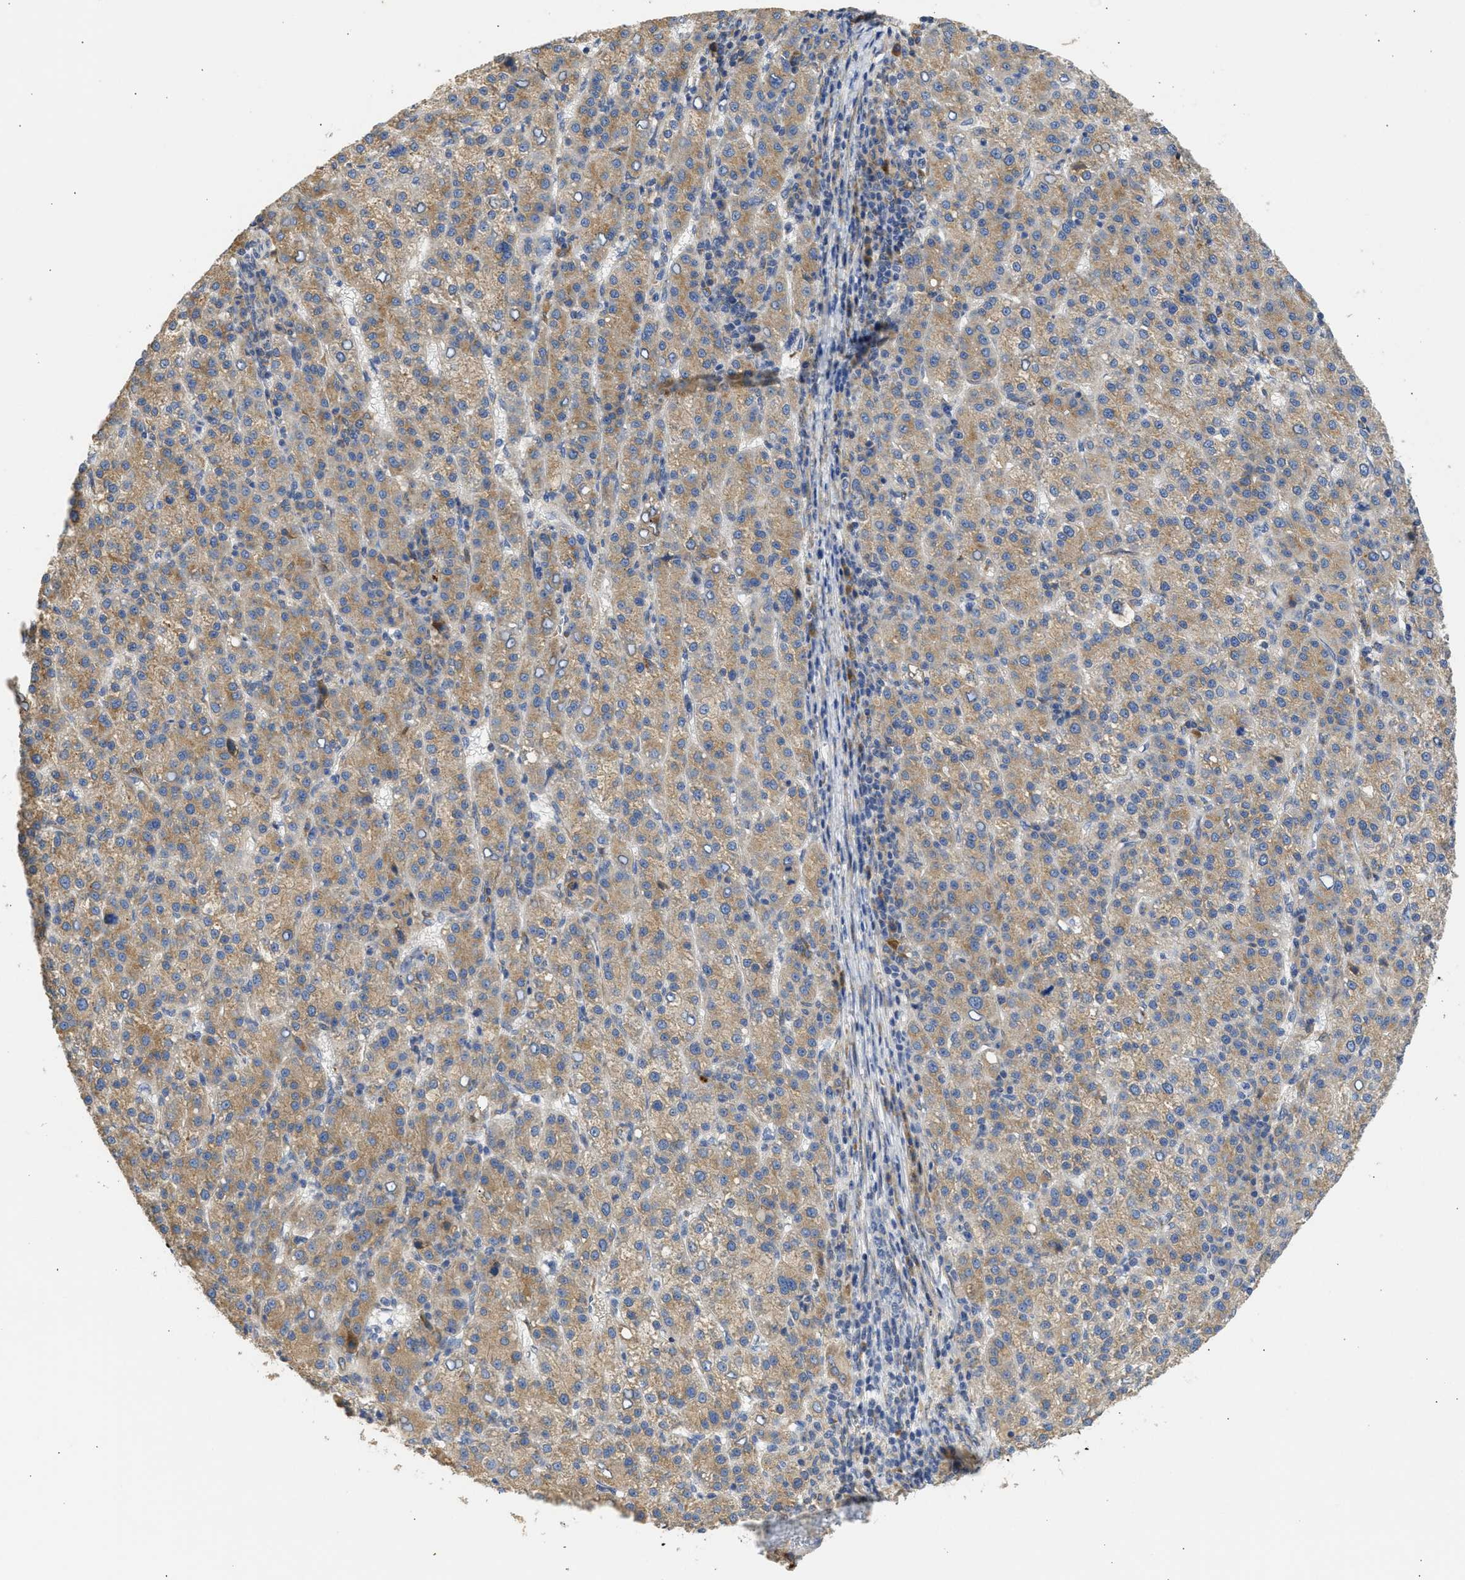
{"staining": {"intensity": "moderate", "quantity": ">75%", "location": "cytoplasmic/membranous"}, "tissue": "liver cancer", "cell_type": "Tumor cells", "image_type": "cancer", "snomed": [{"axis": "morphology", "description": "Carcinoma, Hepatocellular, NOS"}, {"axis": "topography", "description": "Liver"}], "caption": "Moderate cytoplasmic/membranous expression for a protein is present in approximately >75% of tumor cells of liver cancer (hepatocellular carcinoma) using immunohistochemistry.", "gene": "TMED1", "patient": {"sex": "female", "age": 58}}